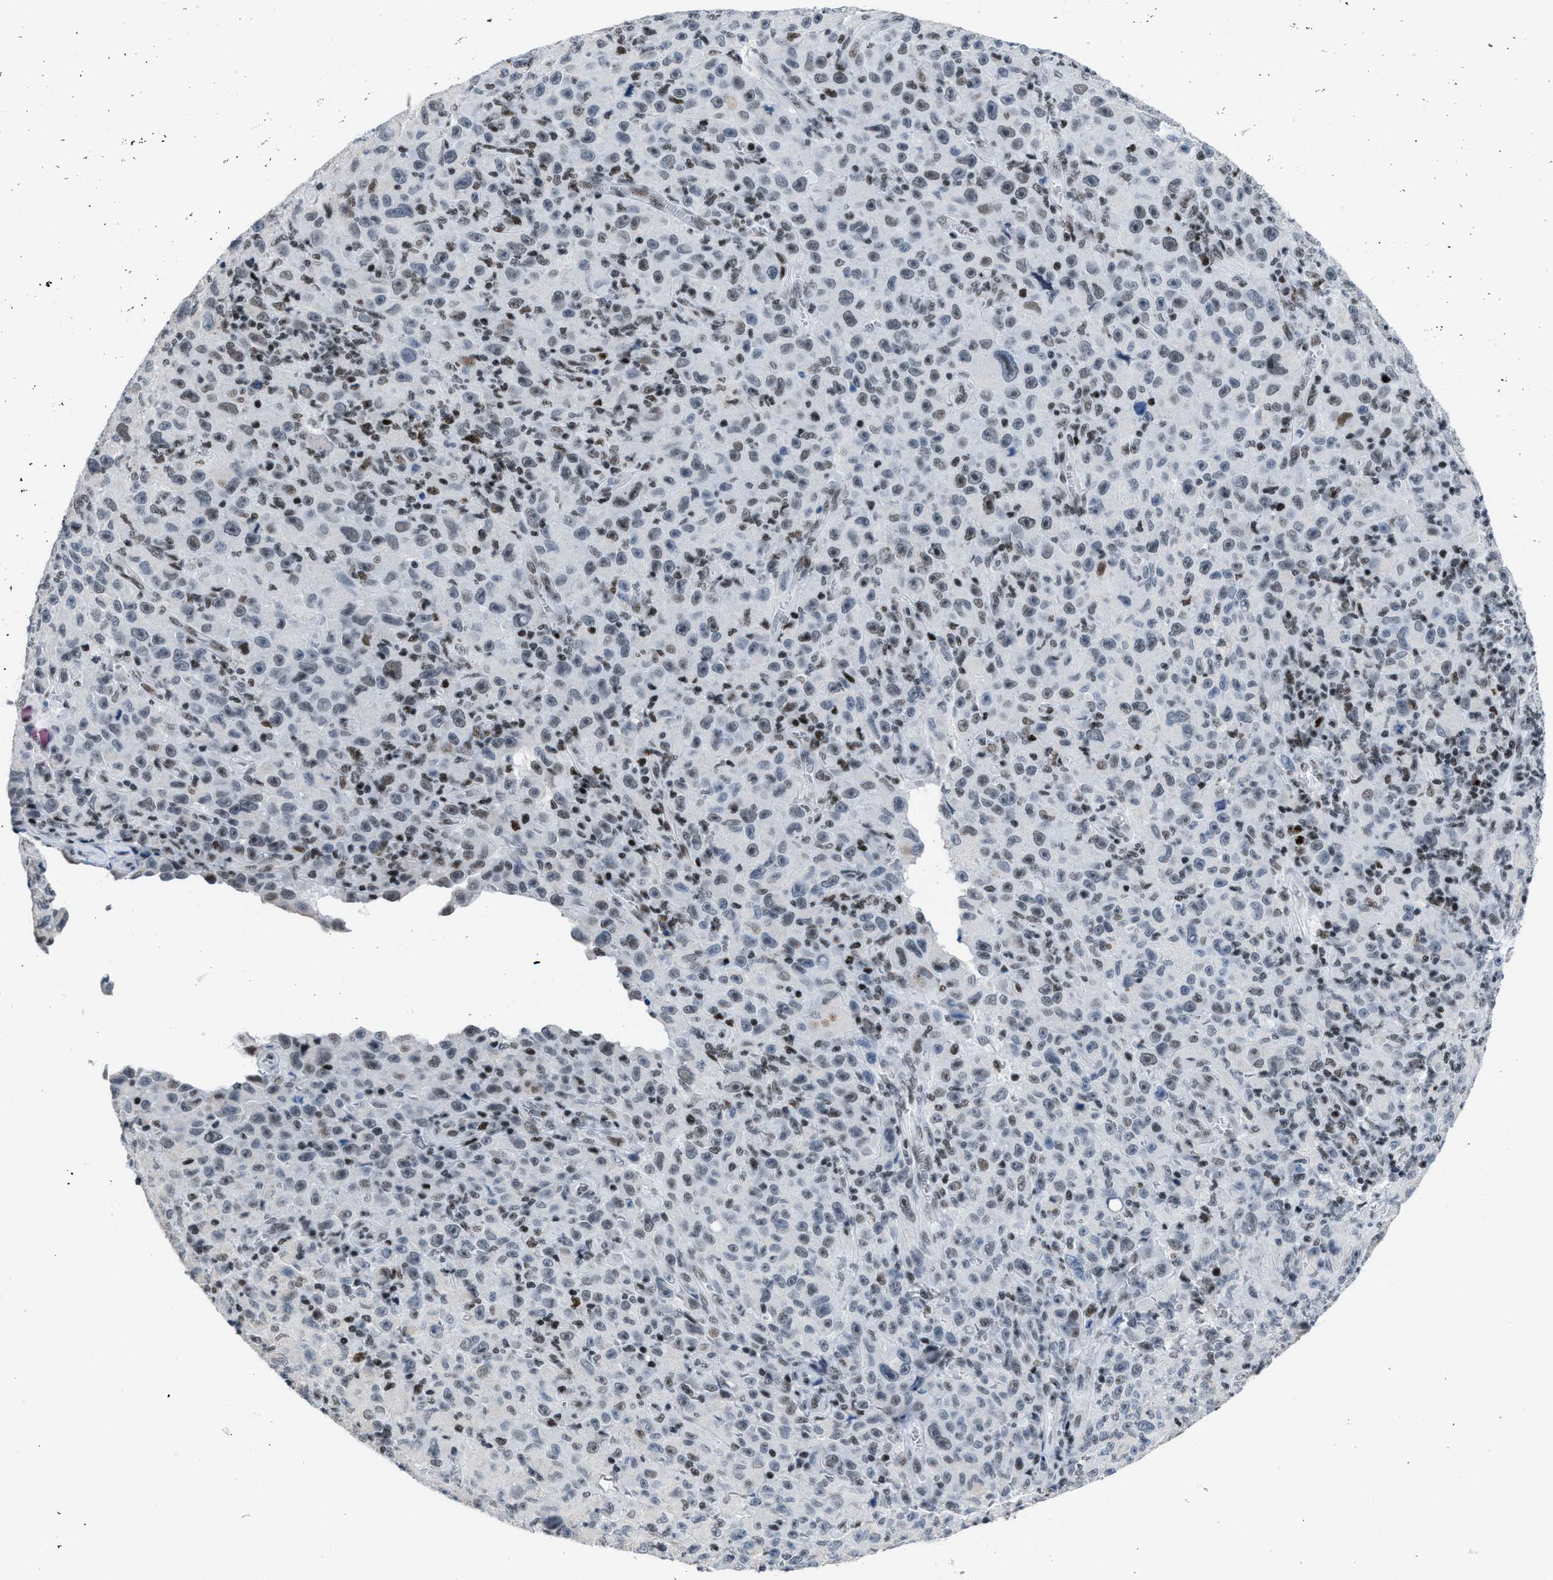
{"staining": {"intensity": "weak", "quantity": "25%-75%", "location": "nuclear"}, "tissue": "melanoma", "cell_type": "Tumor cells", "image_type": "cancer", "snomed": [{"axis": "morphology", "description": "Malignant melanoma, NOS"}, {"axis": "topography", "description": "Skin"}], "caption": "A brown stain labels weak nuclear positivity of a protein in human malignant melanoma tumor cells.", "gene": "TERF2IP", "patient": {"sex": "female", "age": 82}}